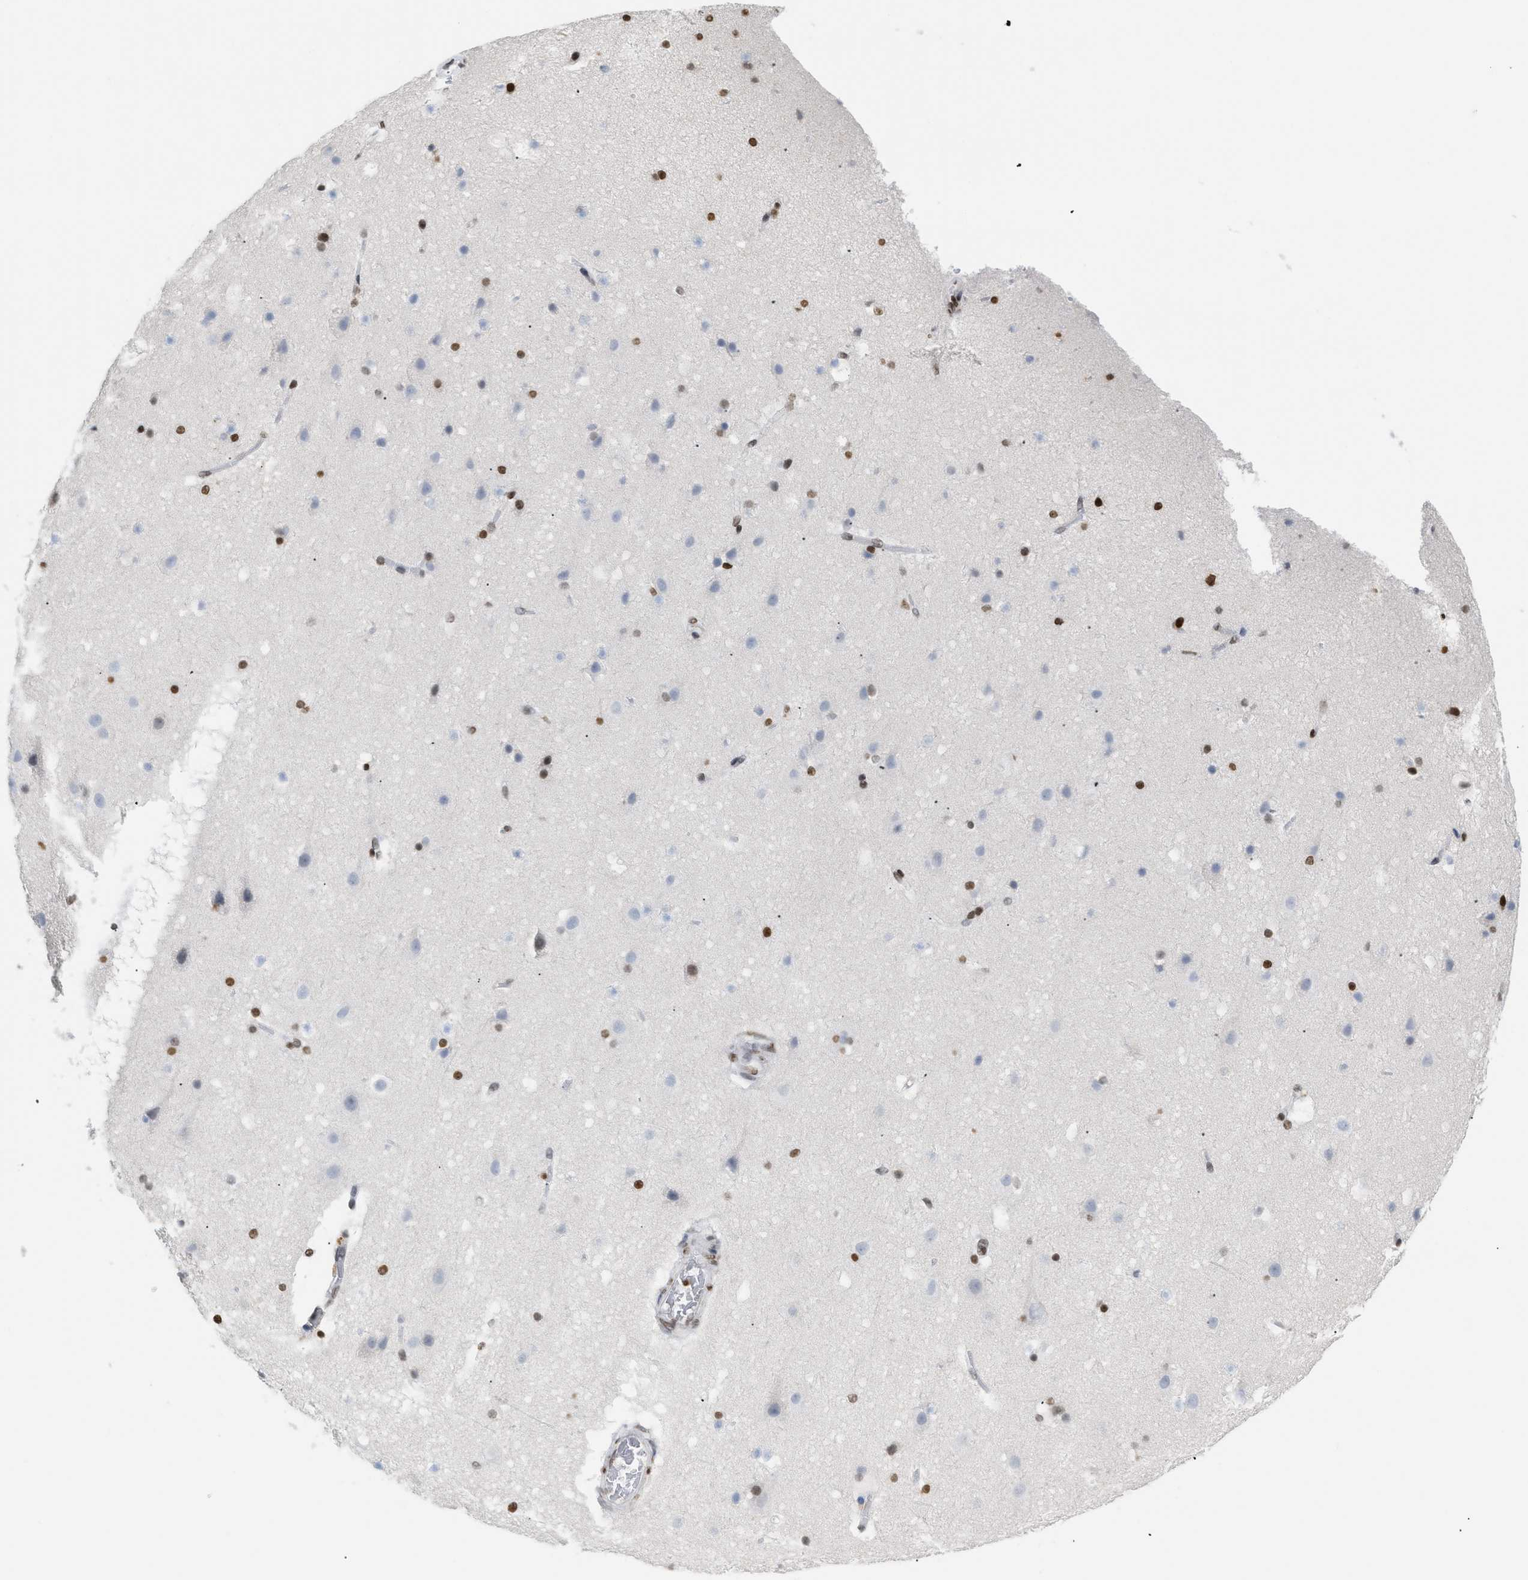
{"staining": {"intensity": "moderate", "quantity": ">75%", "location": "nuclear"}, "tissue": "cerebral cortex", "cell_type": "Endothelial cells", "image_type": "normal", "snomed": [{"axis": "morphology", "description": "Normal tissue, NOS"}, {"axis": "topography", "description": "Cerebral cortex"}], "caption": "Immunohistochemistry (DAB) staining of normal cerebral cortex demonstrates moderate nuclear protein expression in approximately >75% of endothelial cells. The protein of interest is shown in brown color, while the nuclei are stained blue.", "gene": "HMGN2", "patient": {"sex": "male", "age": 45}}